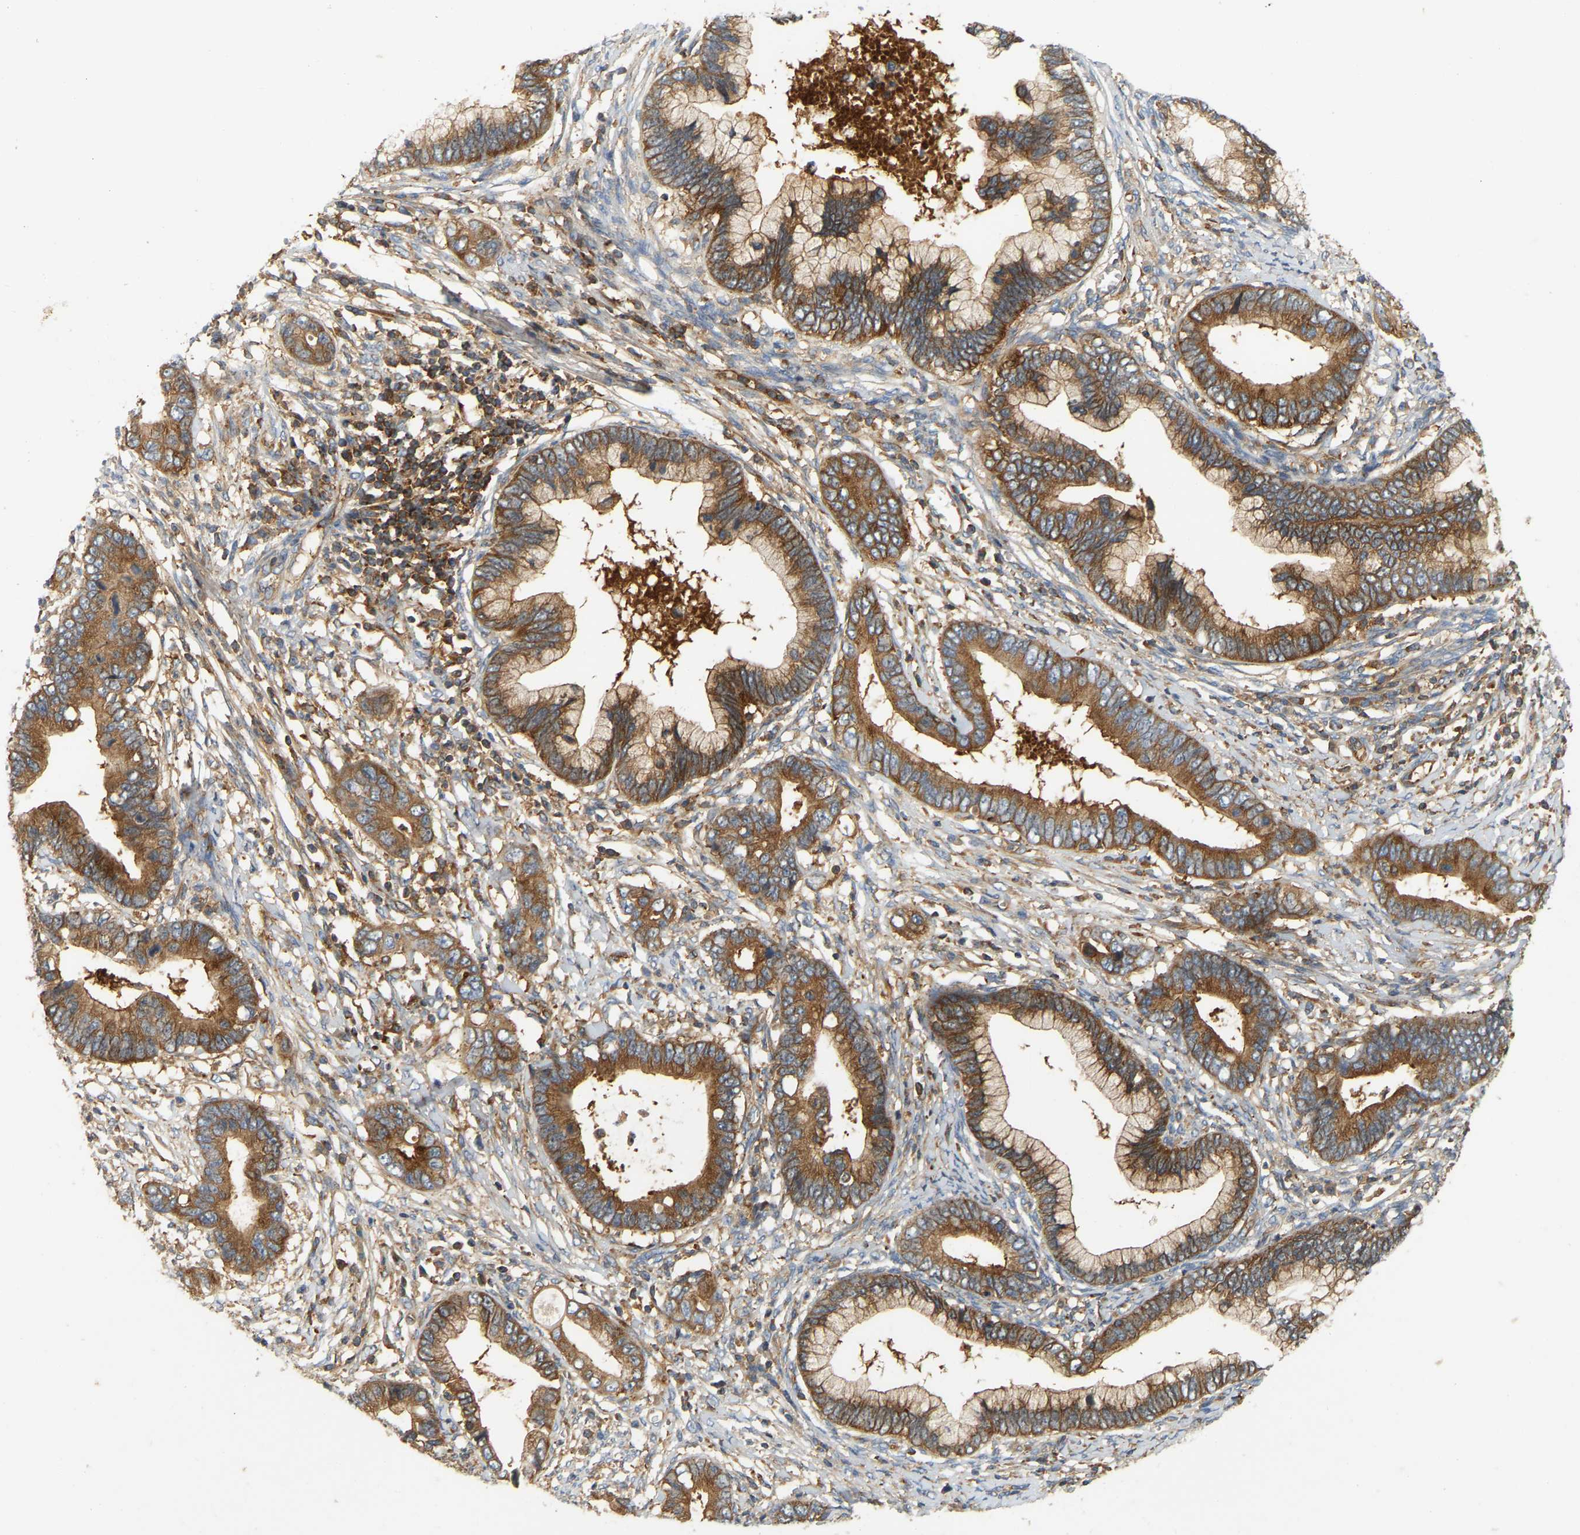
{"staining": {"intensity": "moderate", "quantity": ">75%", "location": "cytoplasmic/membranous"}, "tissue": "cervical cancer", "cell_type": "Tumor cells", "image_type": "cancer", "snomed": [{"axis": "morphology", "description": "Adenocarcinoma, NOS"}, {"axis": "topography", "description": "Cervix"}], "caption": "The image reveals staining of cervical cancer, revealing moderate cytoplasmic/membranous protein positivity (brown color) within tumor cells.", "gene": "AKAP13", "patient": {"sex": "female", "age": 44}}